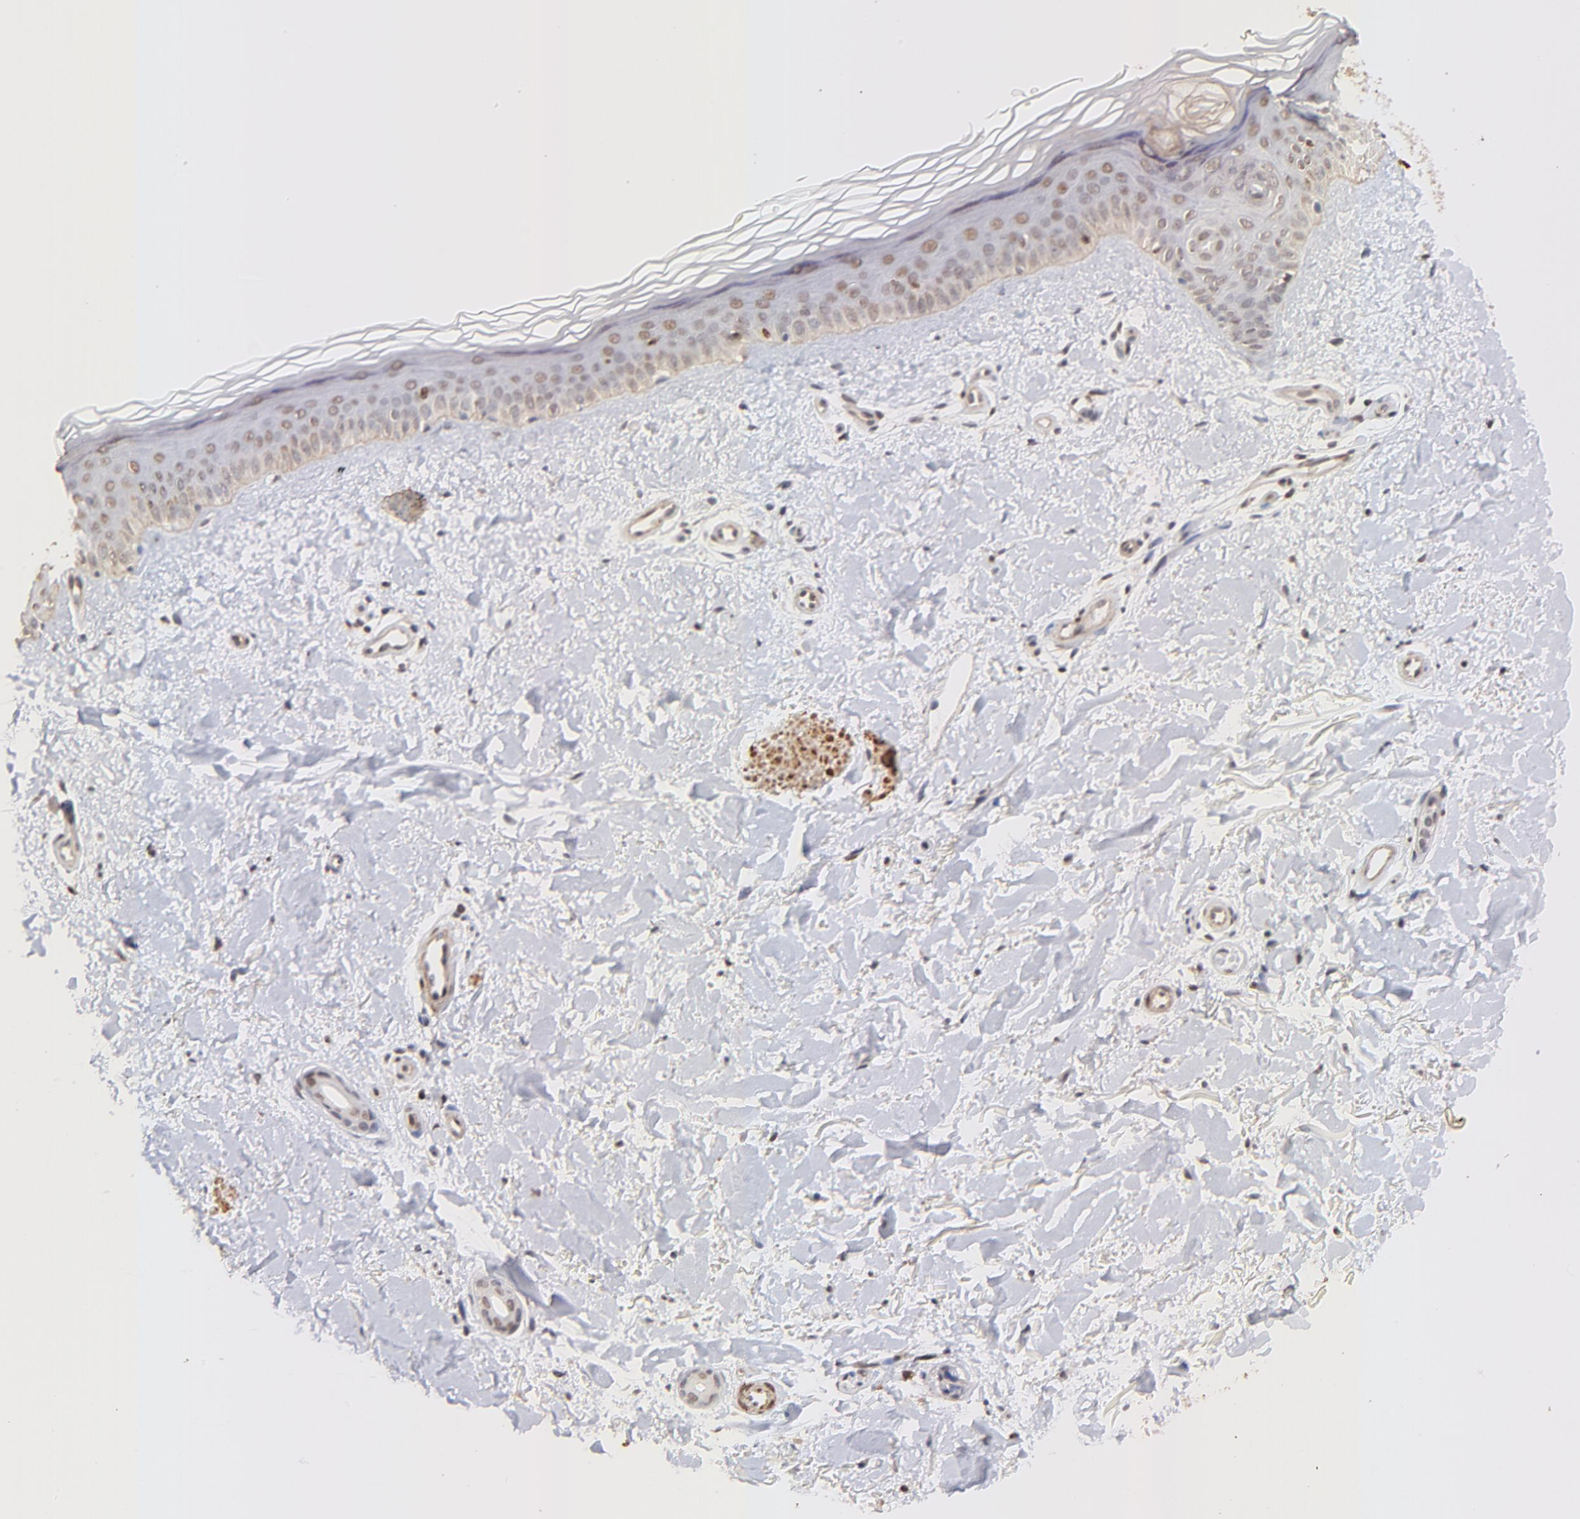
{"staining": {"intensity": "negative", "quantity": "none", "location": "none"}, "tissue": "skin", "cell_type": "Fibroblasts", "image_type": "normal", "snomed": [{"axis": "morphology", "description": "Normal tissue, NOS"}, {"axis": "topography", "description": "Skin"}], "caption": "This is a image of IHC staining of normal skin, which shows no positivity in fibroblasts.", "gene": "ZFP92", "patient": {"sex": "female", "age": 19}}